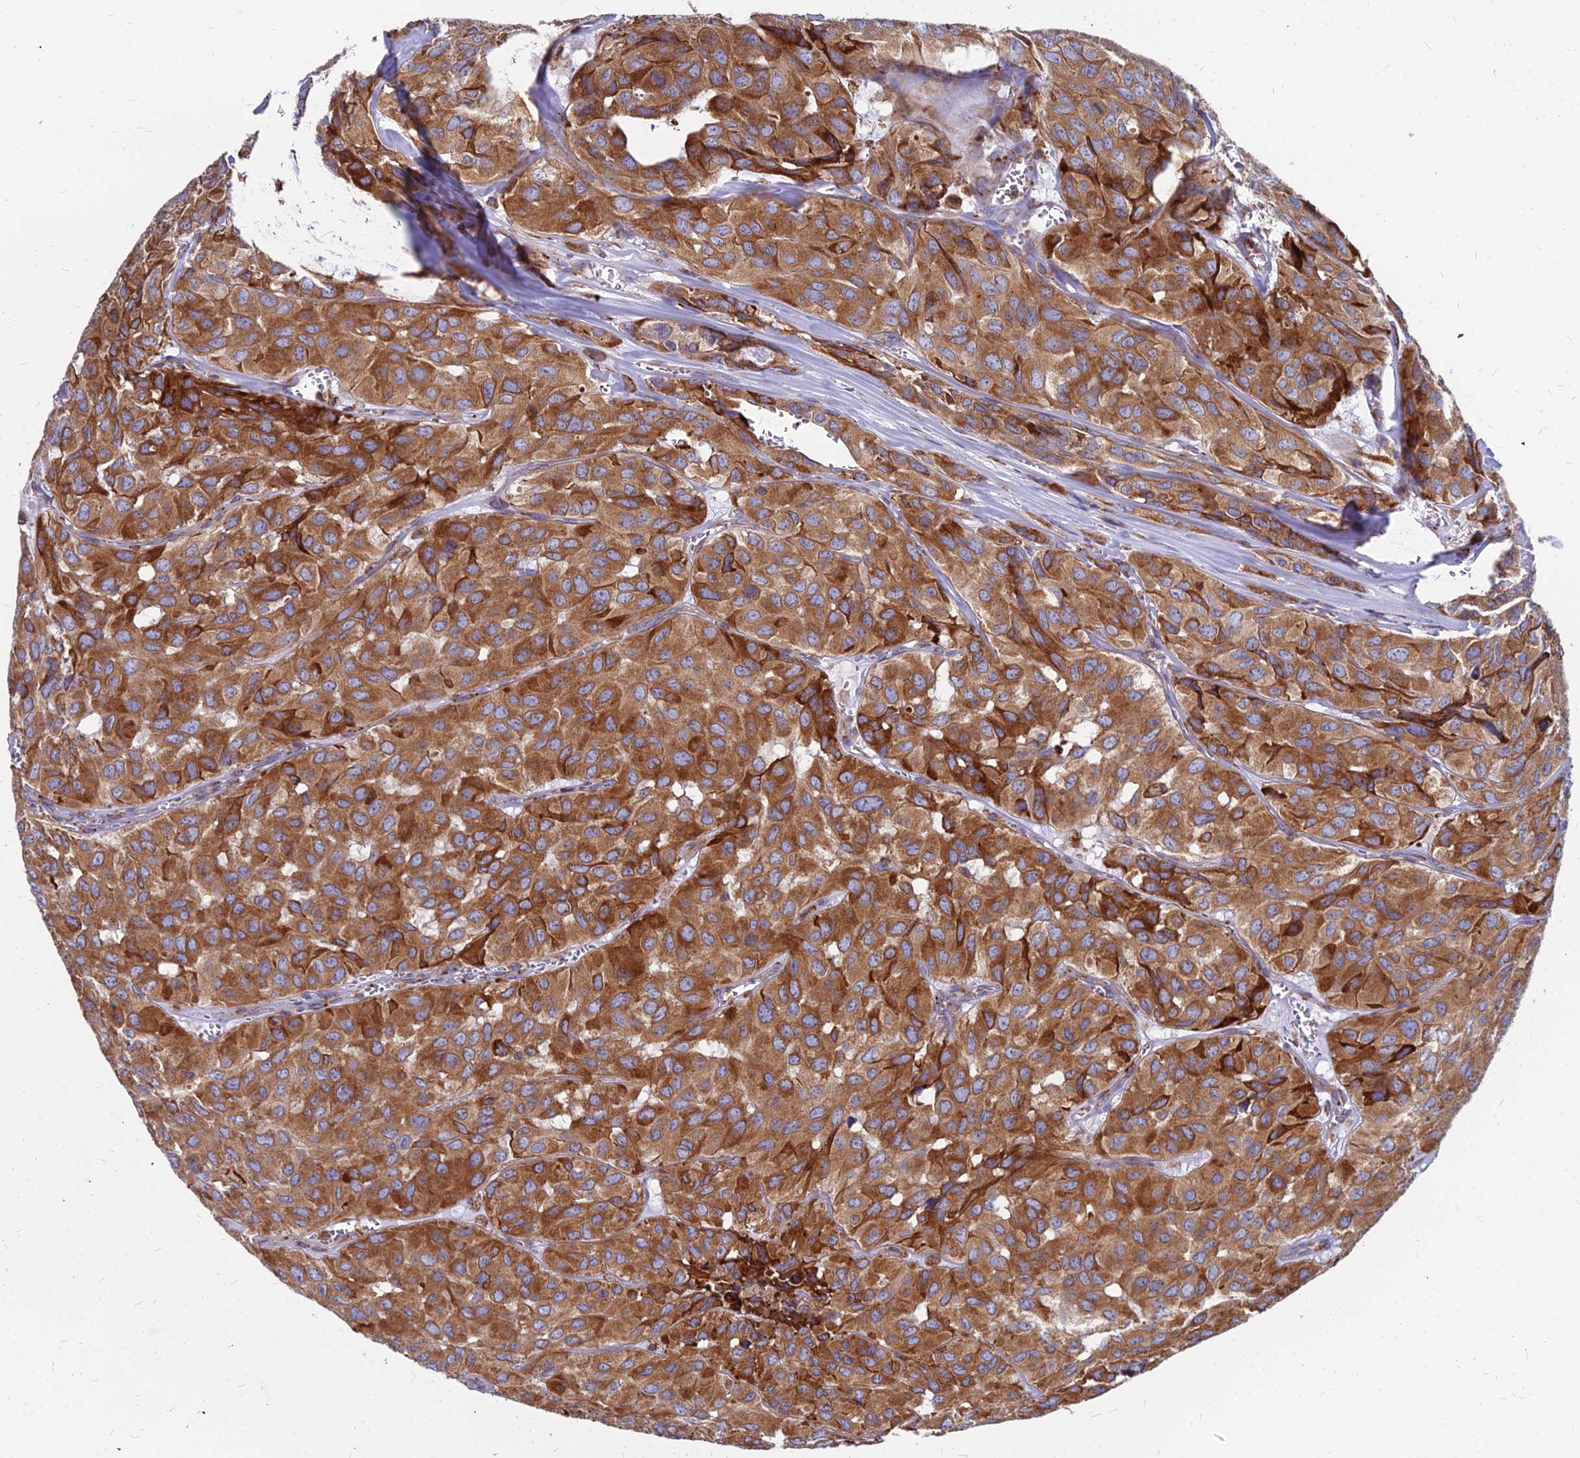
{"staining": {"intensity": "strong", "quantity": ">75%", "location": "cytoplasmic/membranous"}, "tissue": "head and neck cancer", "cell_type": "Tumor cells", "image_type": "cancer", "snomed": [{"axis": "morphology", "description": "Adenocarcinoma, NOS"}, {"axis": "topography", "description": "Salivary gland, NOS"}, {"axis": "topography", "description": "Head-Neck"}], "caption": "Immunohistochemical staining of adenocarcinoma (head and neck) demonstrates high levels of strong cytoplasmic/membranous protein expression in about >75% of tumor cells.", "gene": "CCT6B", "patient": {"sex": "female", "age": 76}}